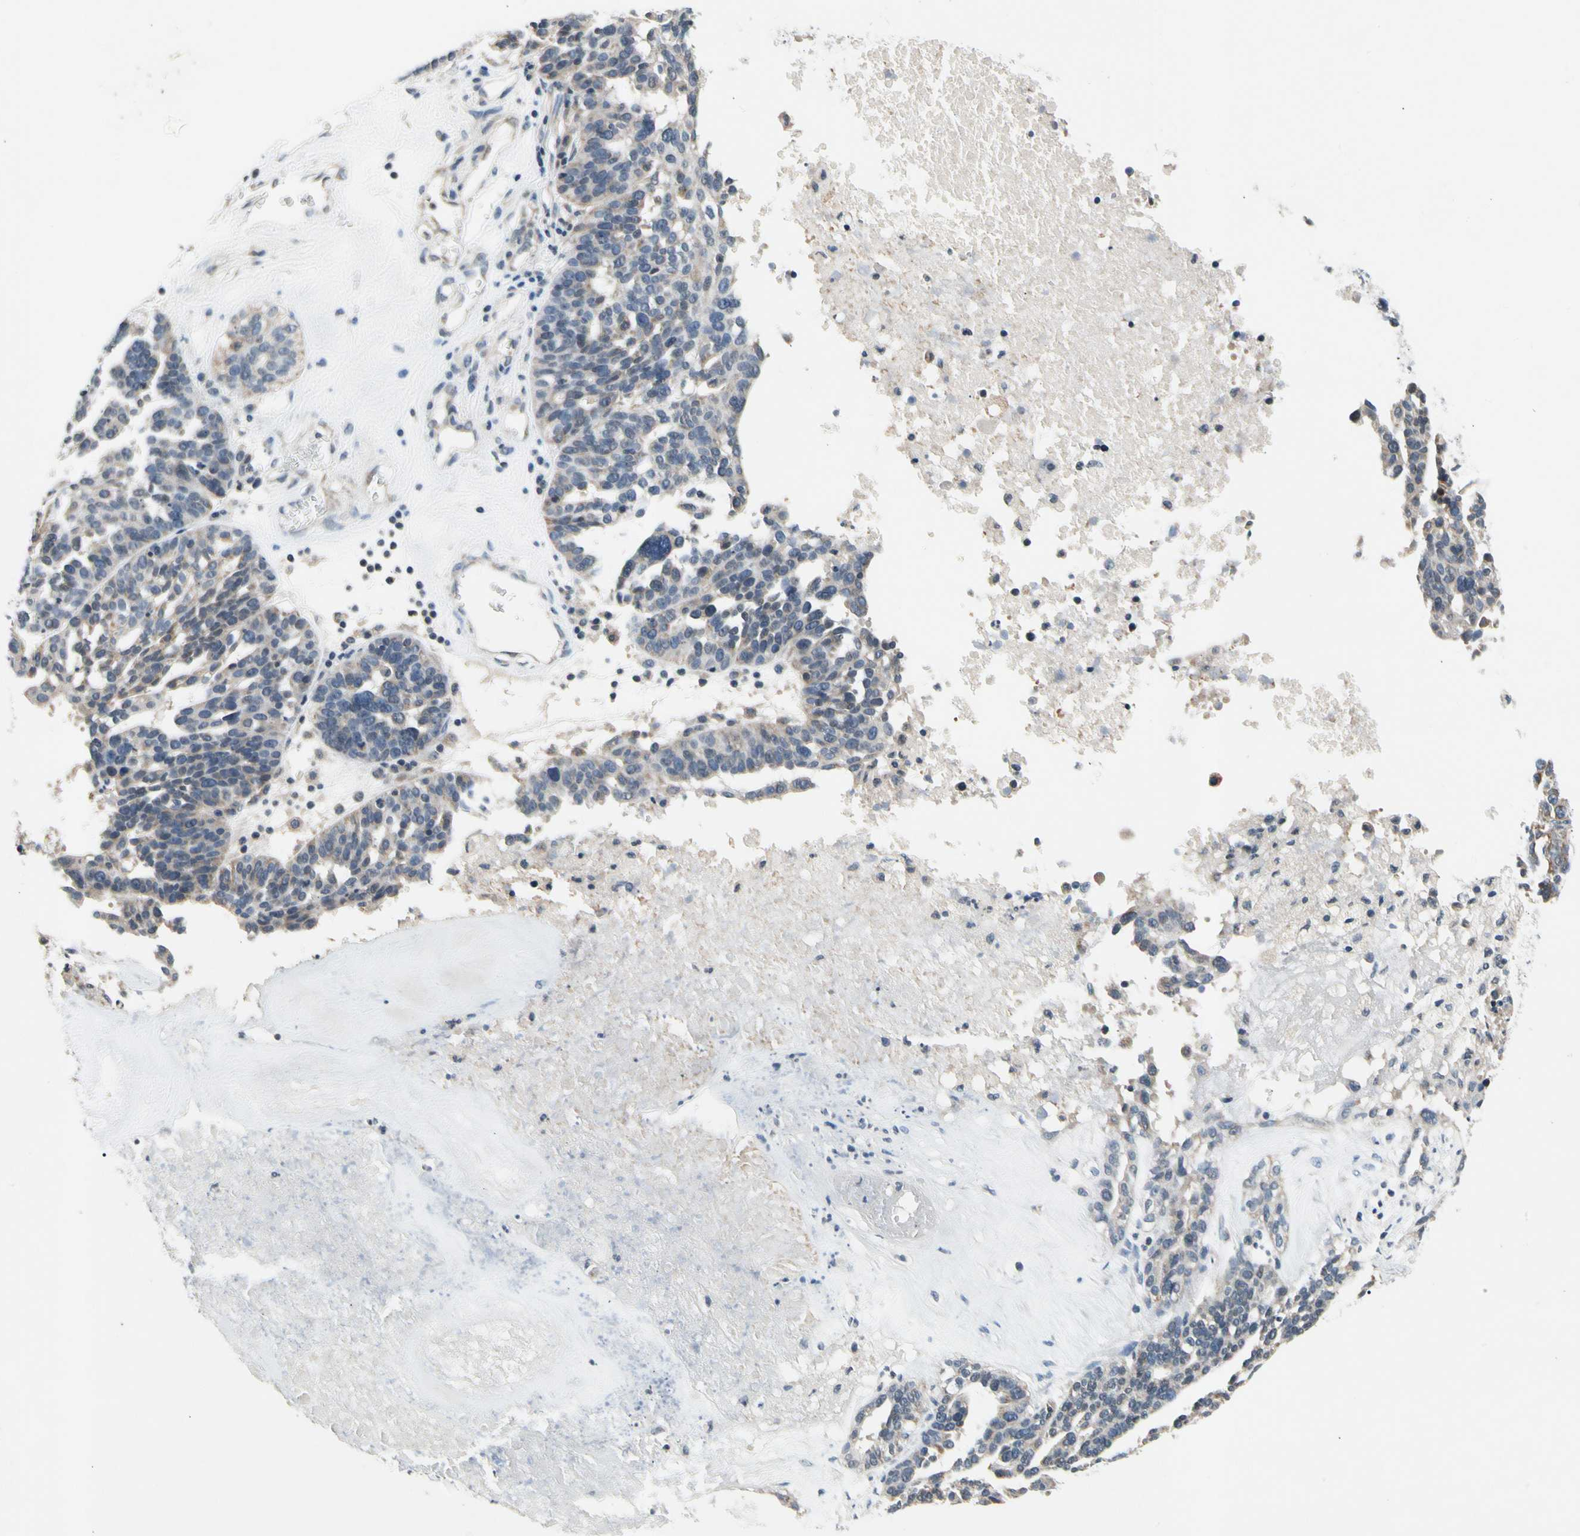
{"staining": {"intensity": "weak", "quantity": "25%-75%", "location": "cytoplasmic/membranous"}, "tissue": "ovarian cancer", "cell_type": "Tumor cells", "image_type": "cancer", "snomed": [{"axis": "morphology", "description": "Cystadenocarcinoma, serous, NOS"}, {"axis": "topography", "description": "Ovary"}], "caption": "Immunohistochemical staining of human ovarian cancer displays low levels of weak cytoplasmic/membranous protein positivity in about 25%-75% of tumor cells.", "gene": "SOX30", "patient": {"sex": "female", "age": 59}}